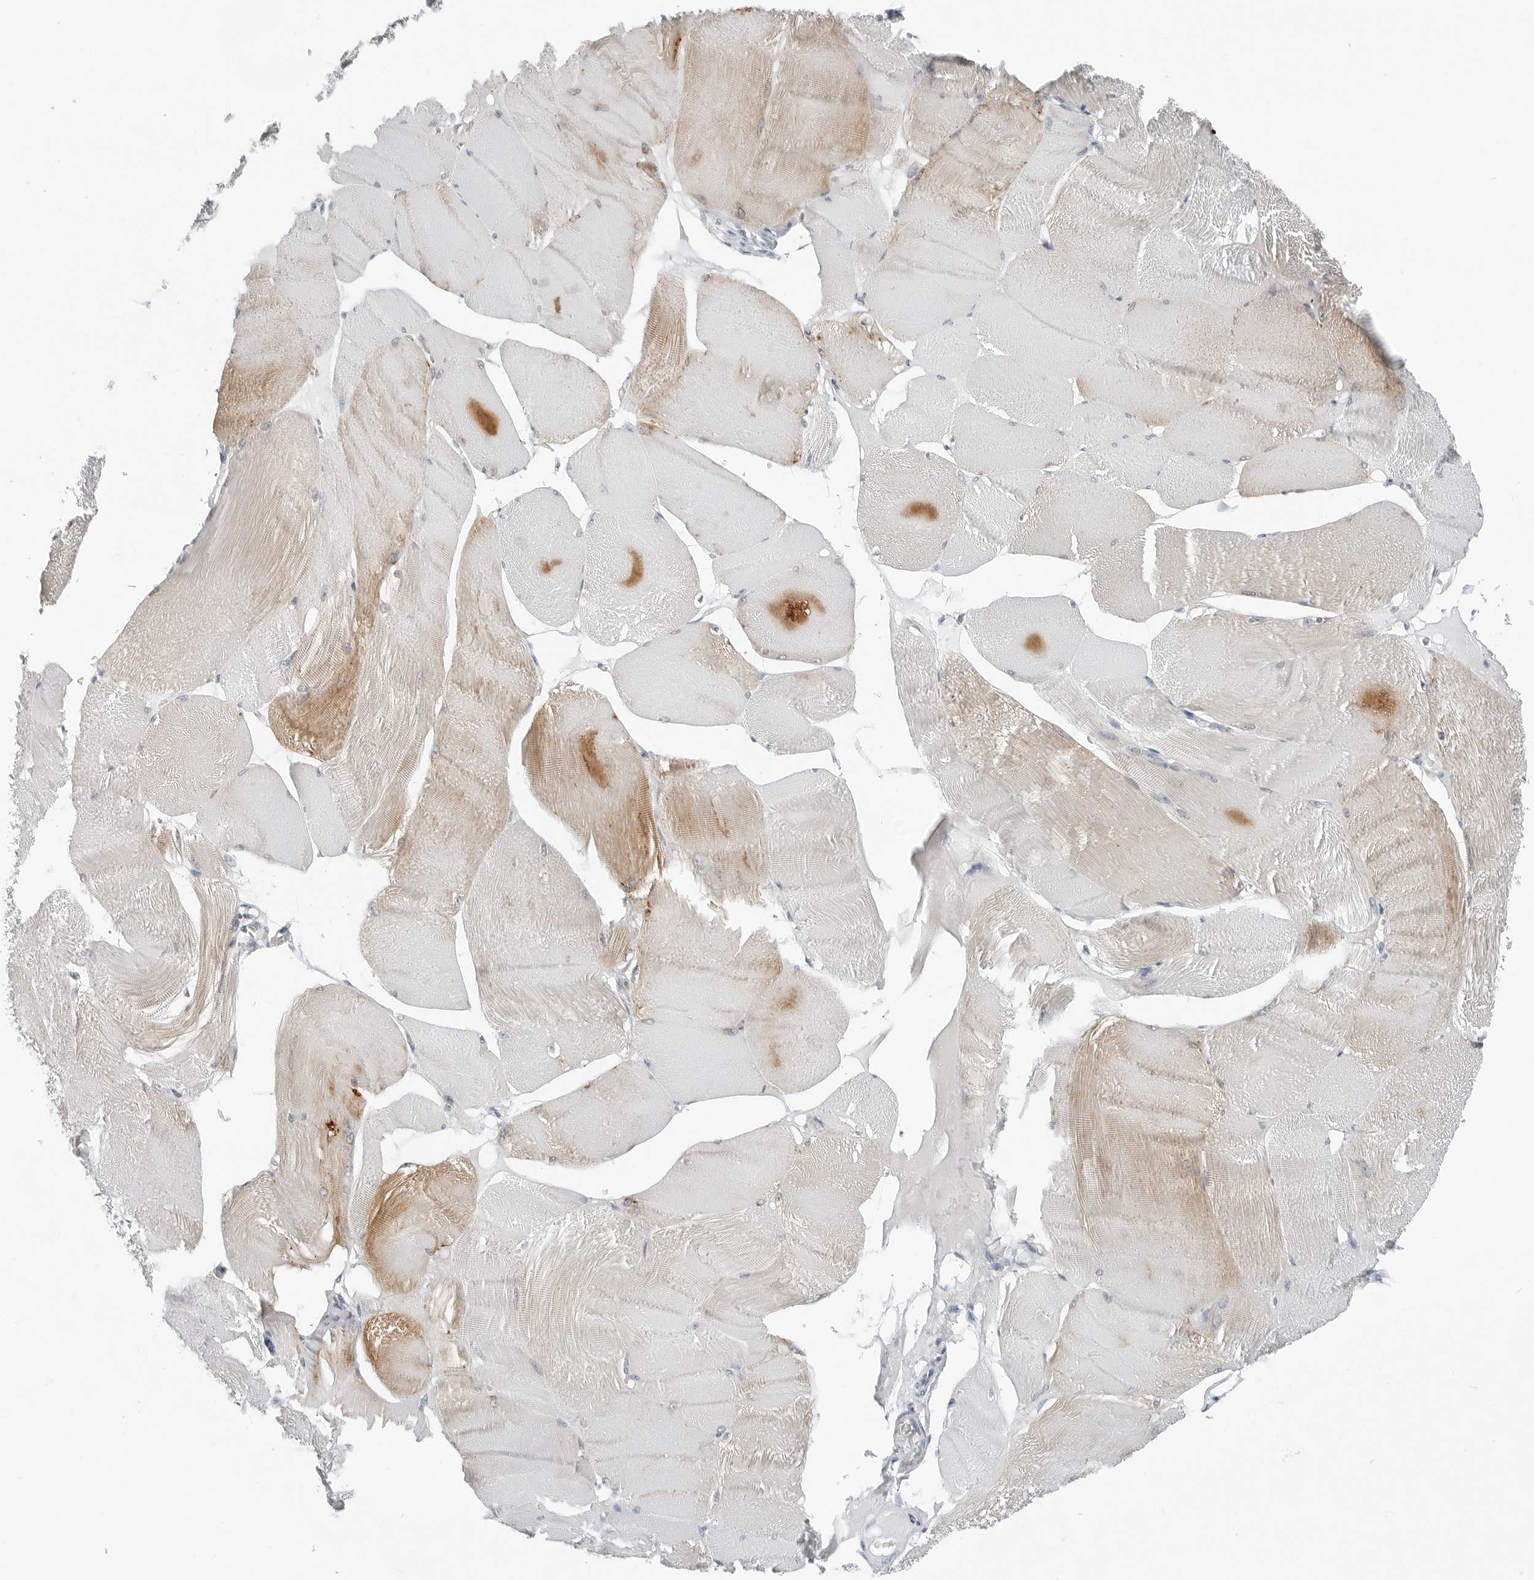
{"staining": {"intensity": "moderate", "quantity": "<25%", "location": "cytoplasmic/membranous"}, "tissue": "skeletal muscle", "cell_type": "Myocytes", "image_type": "normal", "snomed": [{"axis": "morphology", "description": "Normal tissue, NOS"}, {"axis": "morphology", "description": "Basal cell carcinoma"}, {"axis": "topography", "description": "Skeletal muscle"}], "caption": "Immunohistochemistry of unremarkable human skeletal muscle shows low levels of moderate cytoplasmic/membranous positivity in approximately <25% of myocytes.", "gene": "XIRP1", "patient": {"sex": "female", "age": 64}}